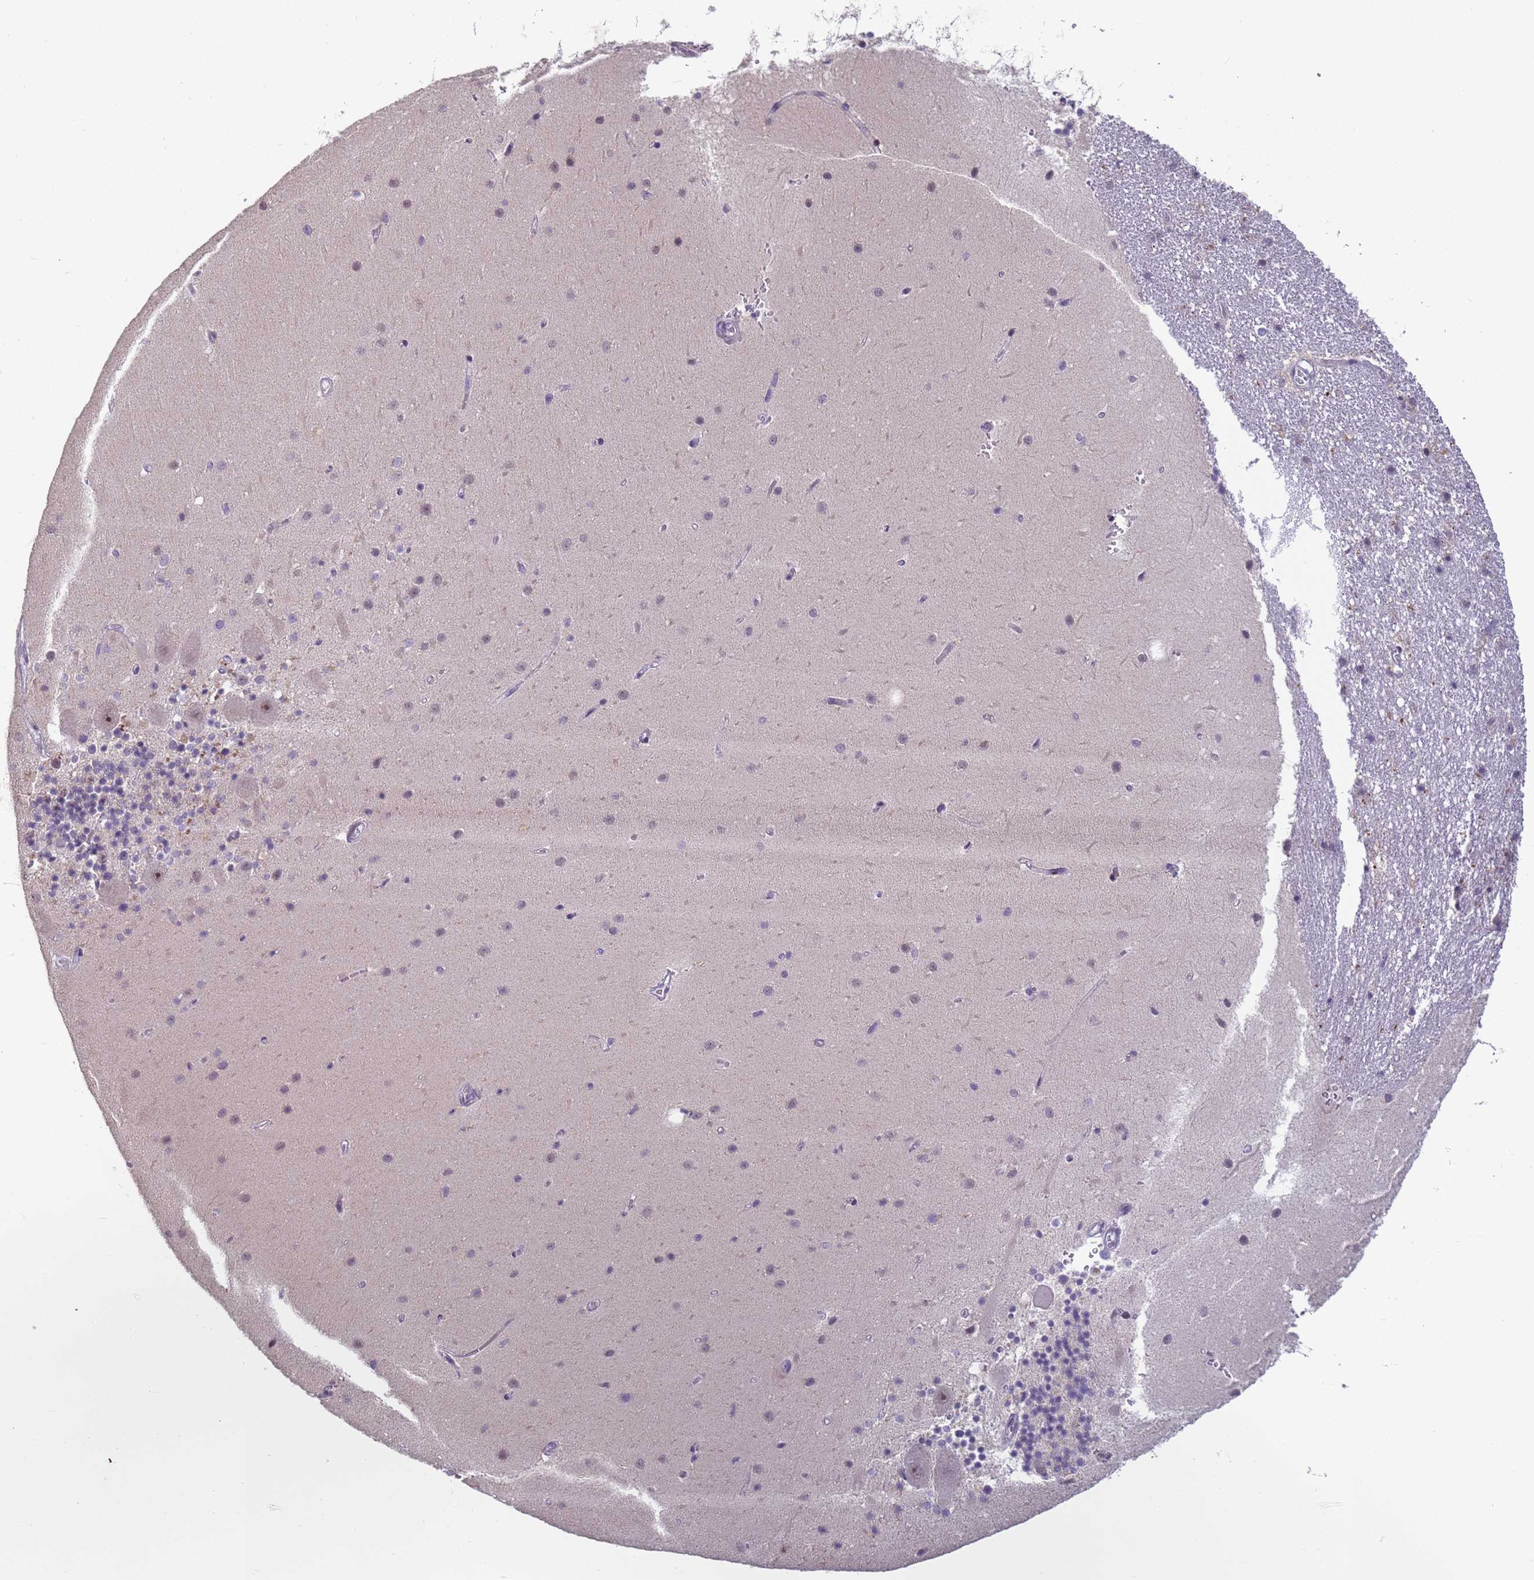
{"staining": {"intensity": "negative", "quantity": "none", "location": "none"}, "tissue": "cerebellum", "cell_type": "Cells in granular layer", "image_type": "normal", "snomed": [{"axis": "morphology", "description": "Normal tissue, NOS"}, {"axis": "topography", "description": "Cerebellum"}], "caption": "A high-resolution histopathology image shows immunohistochemistry staining of normal cerebellum, which demonstrates no significant positivity in cells in granular layer.", "gene": "VWA3A", "patient": {"sex": "male", "age": 54}}